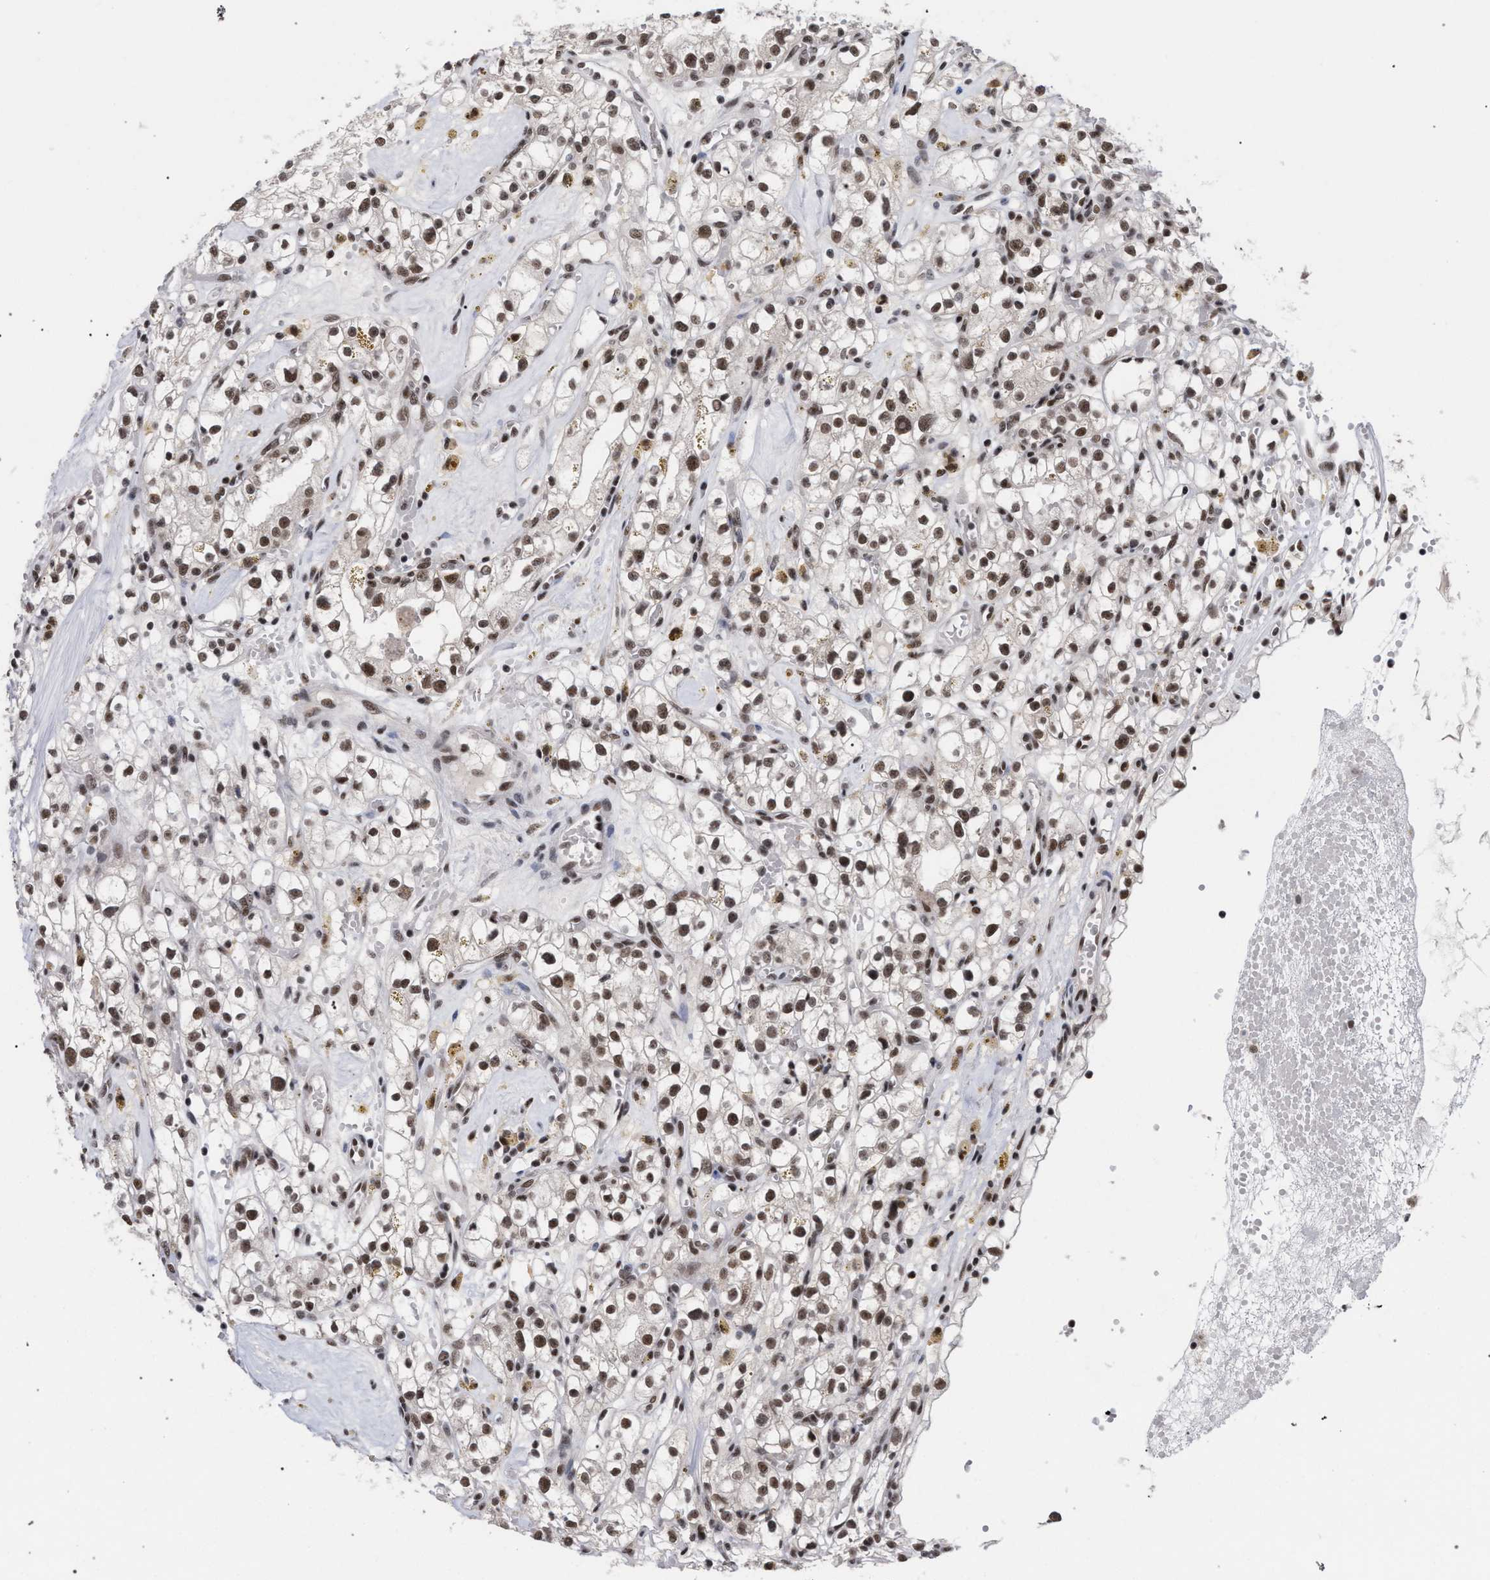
{"staining": {"intensity": "moderate", "quantity": ">75%", "location": "nuclear"}, "tissue": "renal cancer", "cell_type": "Tumor cells", "image_type": "cancer", "snomed": [{"axis": "morphology", "description": "Adenocarcinoma, NOS"}, {"axis": "topography", "description": "Kidney"}], "caption": "Immunohistochemical staining of renal cancer (adenocarcinoma) exhibits medium levels of moderate nuclear staining in approximately >75% of tumor cells.", "gene": "SCAF4", "patient": {"sex": "male", "age": 56}}